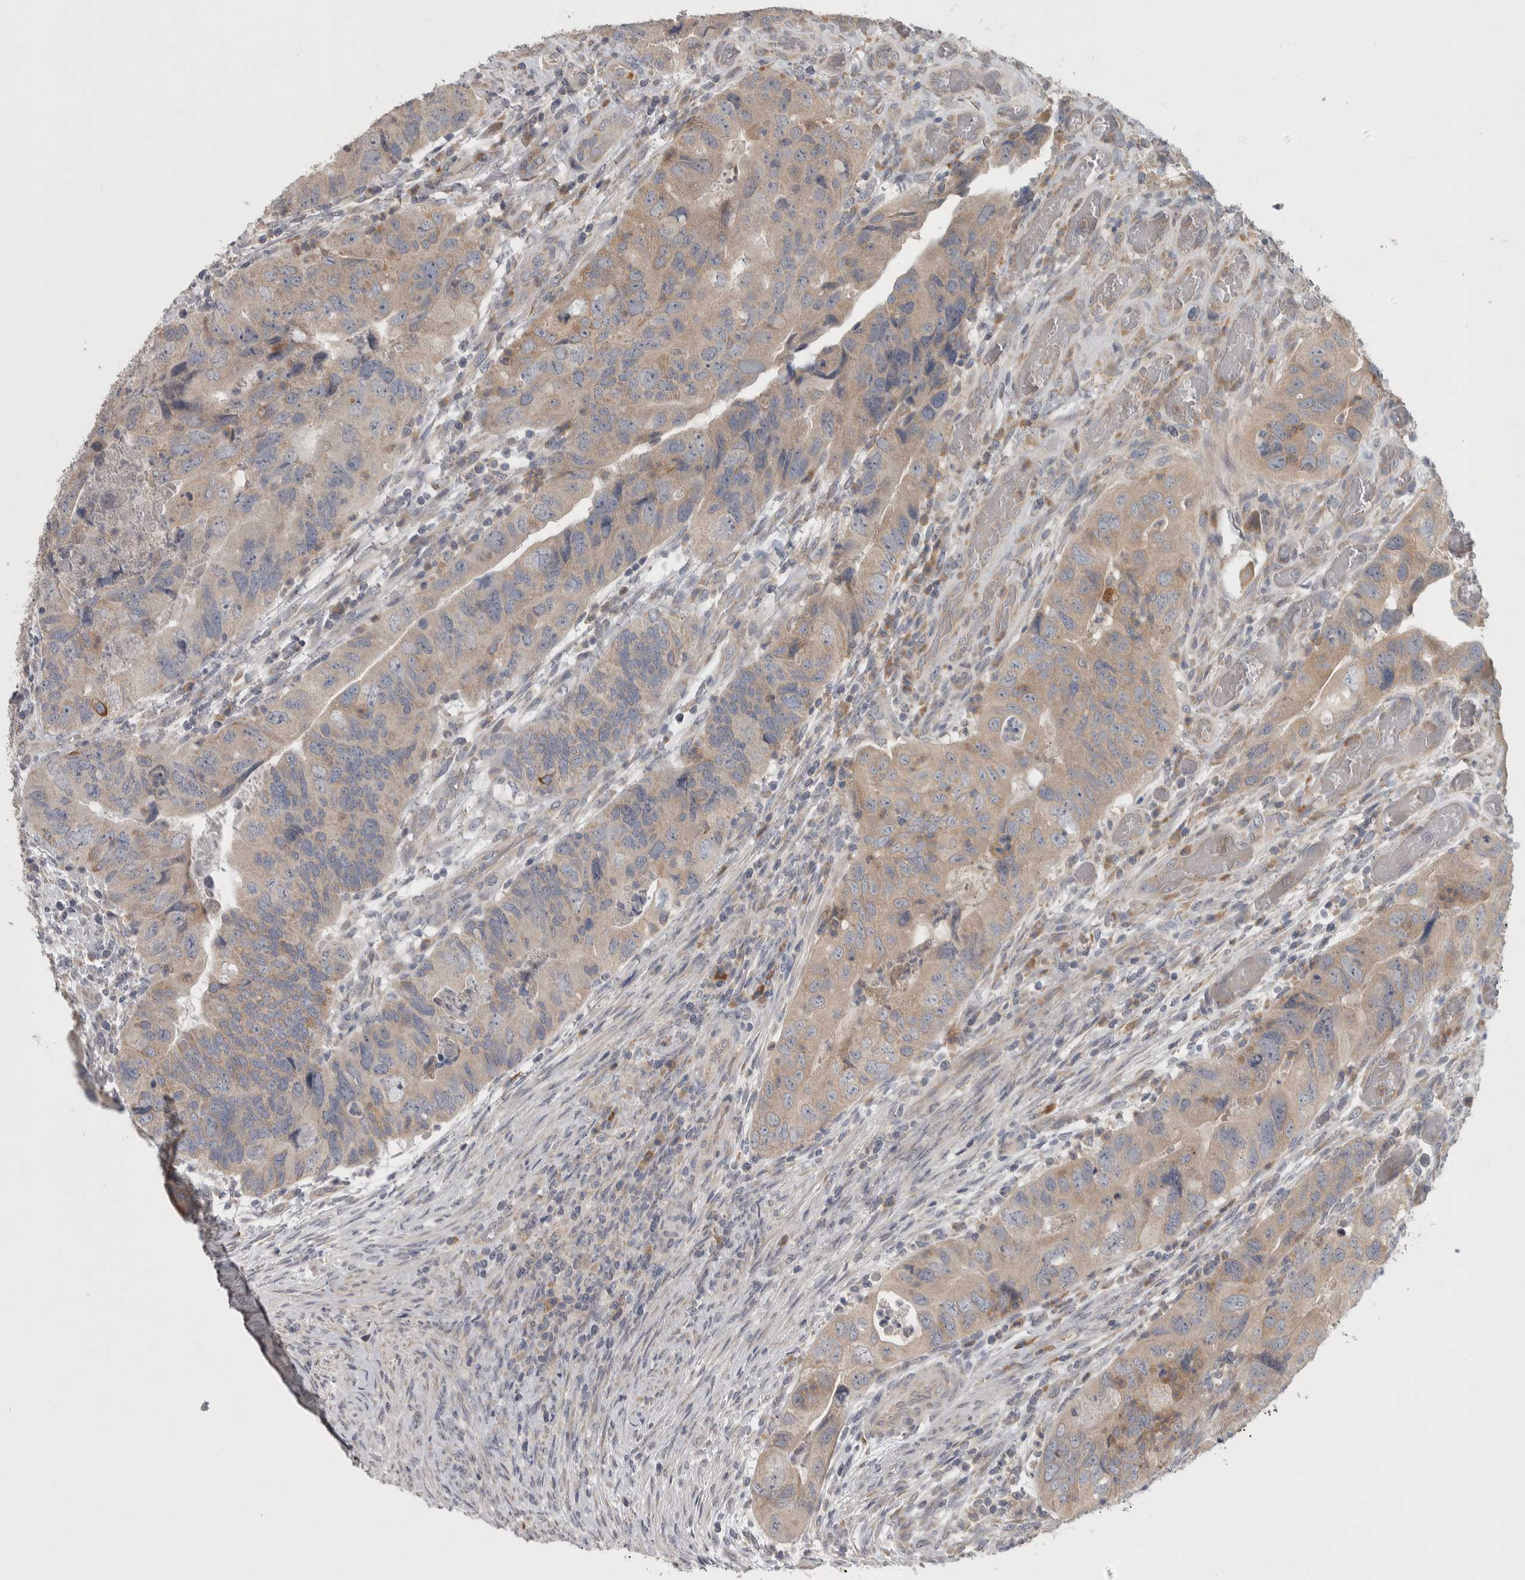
{"staining": {"intensity": "weak", "quantity": ">75%", "location": "cytoplasmic/membranous"}, "tissue": "colorectal cancer", "cell_type": "Tumor cells", "image_type": "cancer", "snomed": [{"axis": "morphology", "description": "Adenocarcinoma, NOS"}, {"axis": "topography", "description": "Rectum"}], "caption": "The immunohistochemical stain highlights weak cytoplasmic/membranous positivity in tumor cells of adenocarcinoma (colorectal) tissue.", "gene": "SRP68", "patient": {"sex": "male", "age": 63}}